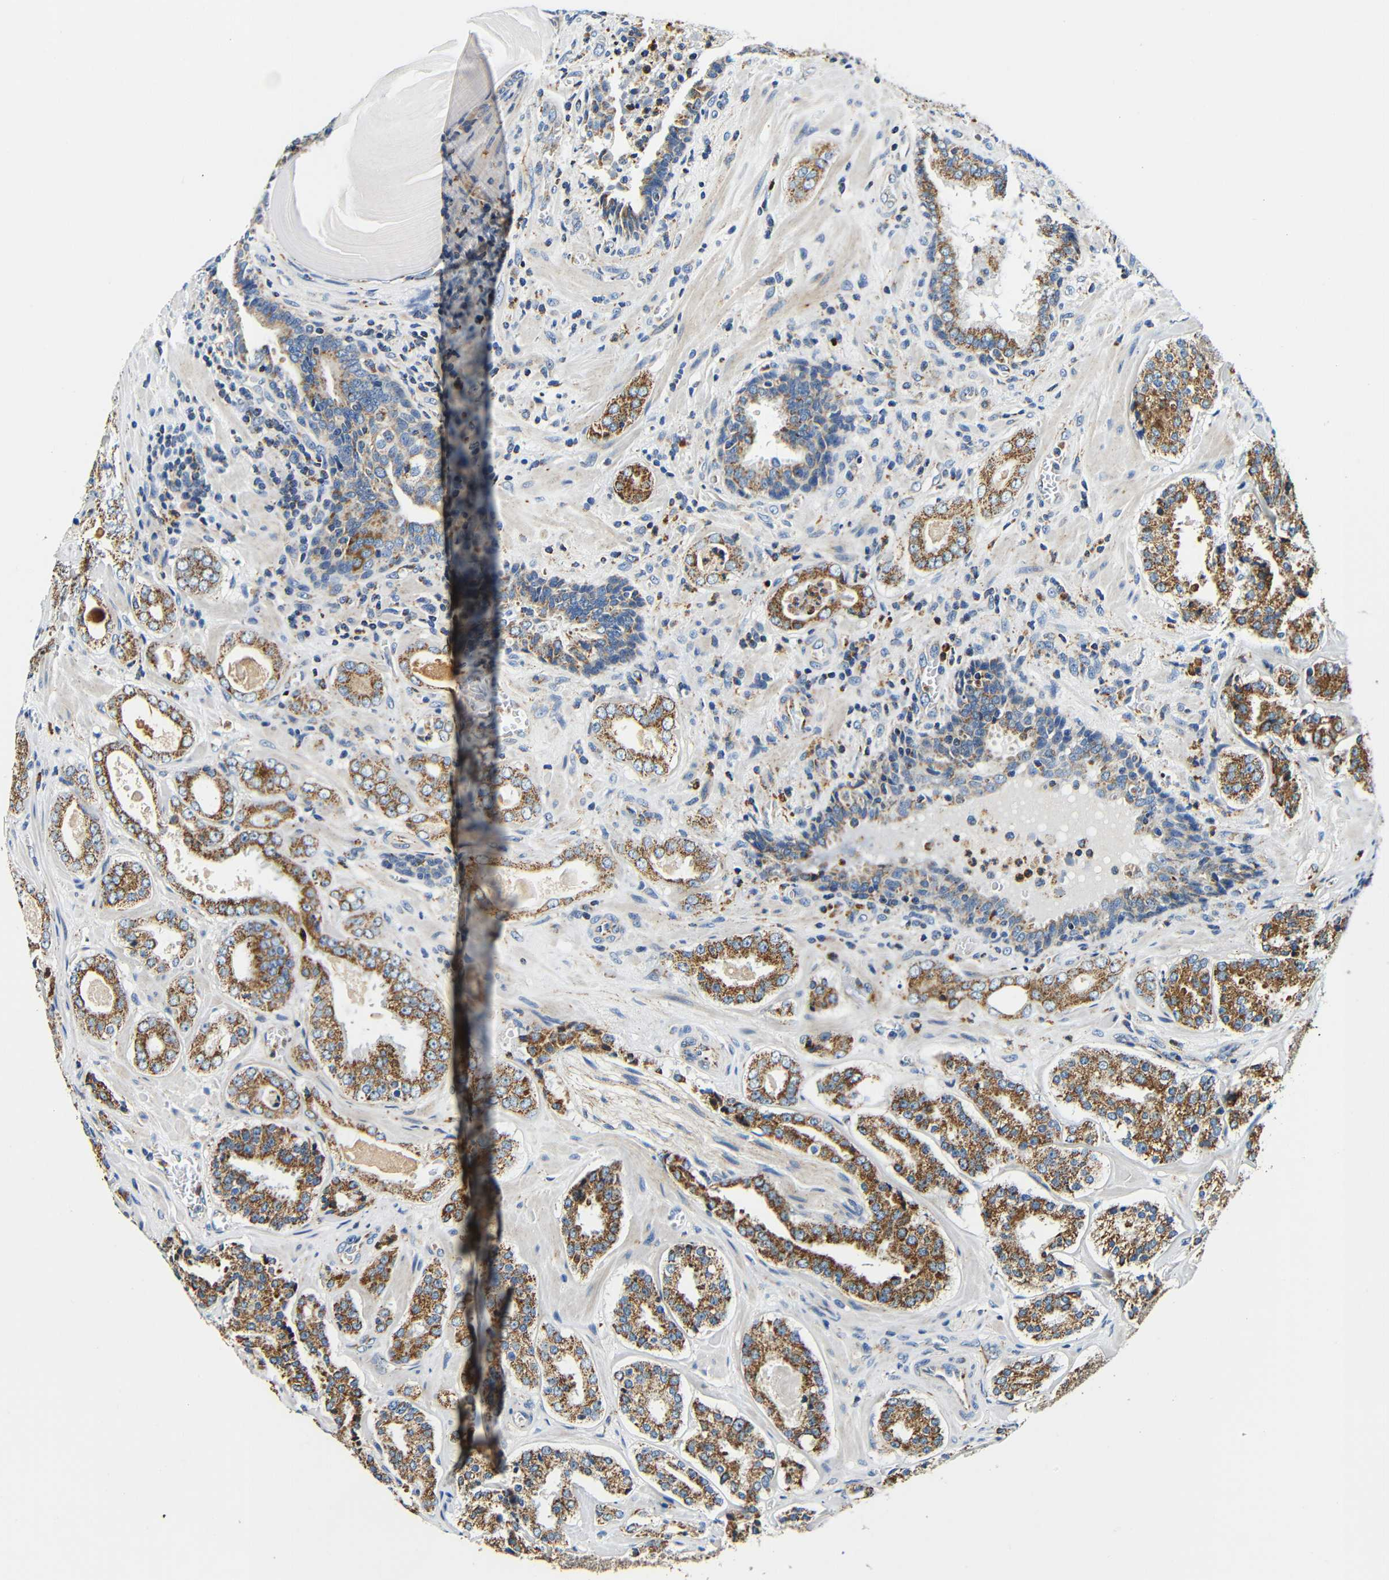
{"staining": {"intensity": "strong", "quantity": ">75%", "location": "cytoplasmic/membranous"}, "tissue": "prostate cancer", "cell_type": "Tumor cells", "image_type": "cancer", "snomed": [{"axis": "morphology", "description": "Adenocarcinoma, Medium grade"}, {"axis": "topography", "description": "Prostate"}], "caption": "Prostate cancer stained for a protein demonstrates strong cytoplasmic/membranous positivity in tumor cells. The protein of interest is stained brown, and the nuclei are stained in blue (DAB (3,3'-diaminobenzidine) IHC with brightfield microscopy, high magnification).", "gene": "GALNT18", "patient": {"sex": "male", "age": 73}}